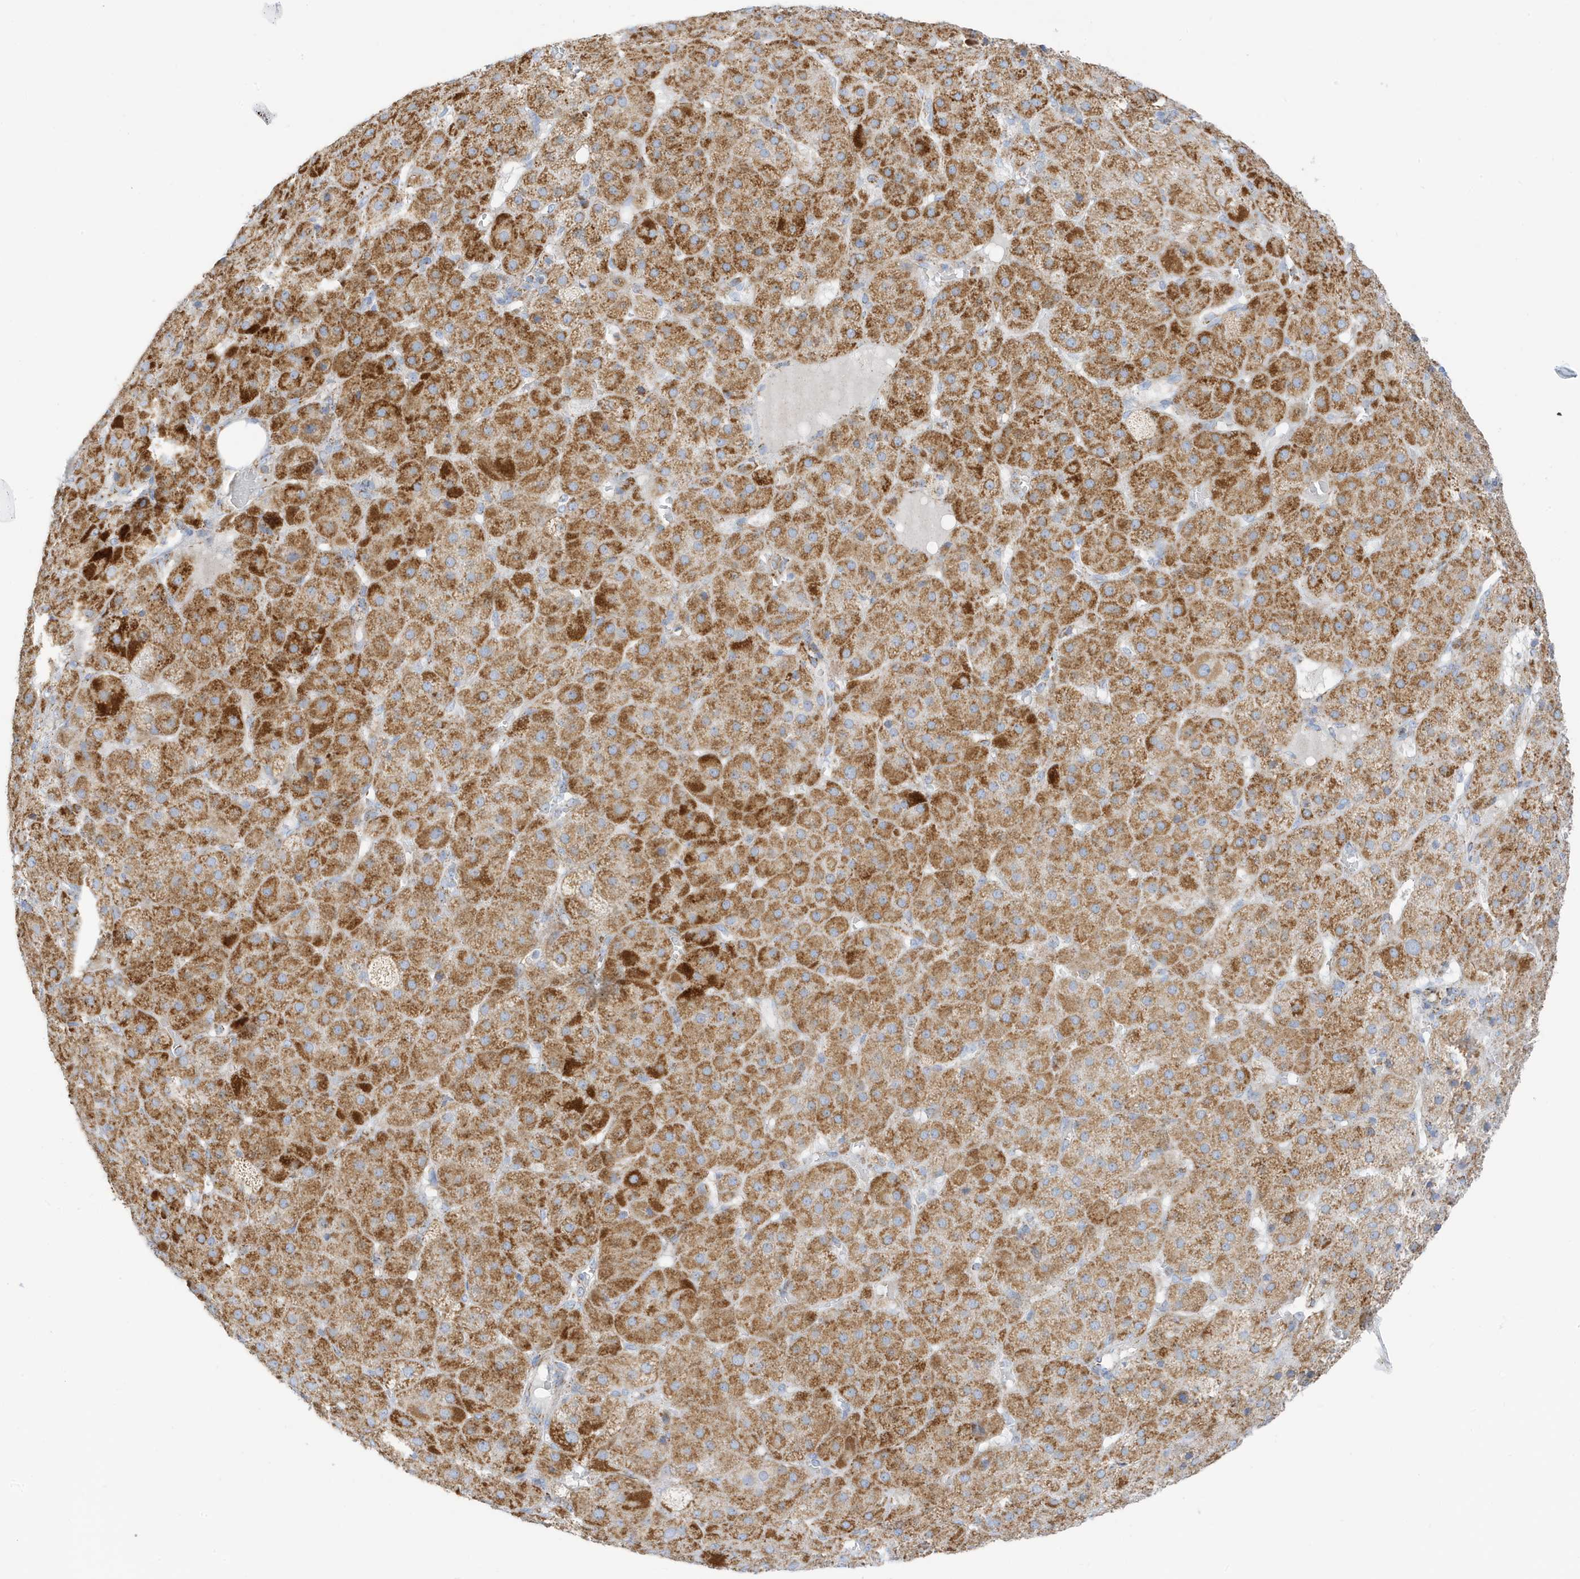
{"staining": {"intensity": "strong", "quantity": ">75%", "location": "cytoplasmic/membranous"}, "tissue": "adrenal gland", "cell_type": "Glandular cells", "image_type": "normal", "snomed": [{"axis": "morphology", "description": "Normal tissue, NOS"}, {"axis": "topography", "description": "Adrenal gland"}], "caption": "Human adrenal gland stained with a protein marker demonstrates strong staining in glandular cells.", "gene": "CAPN13", "patient": {"sex": "female", "age": 57}}